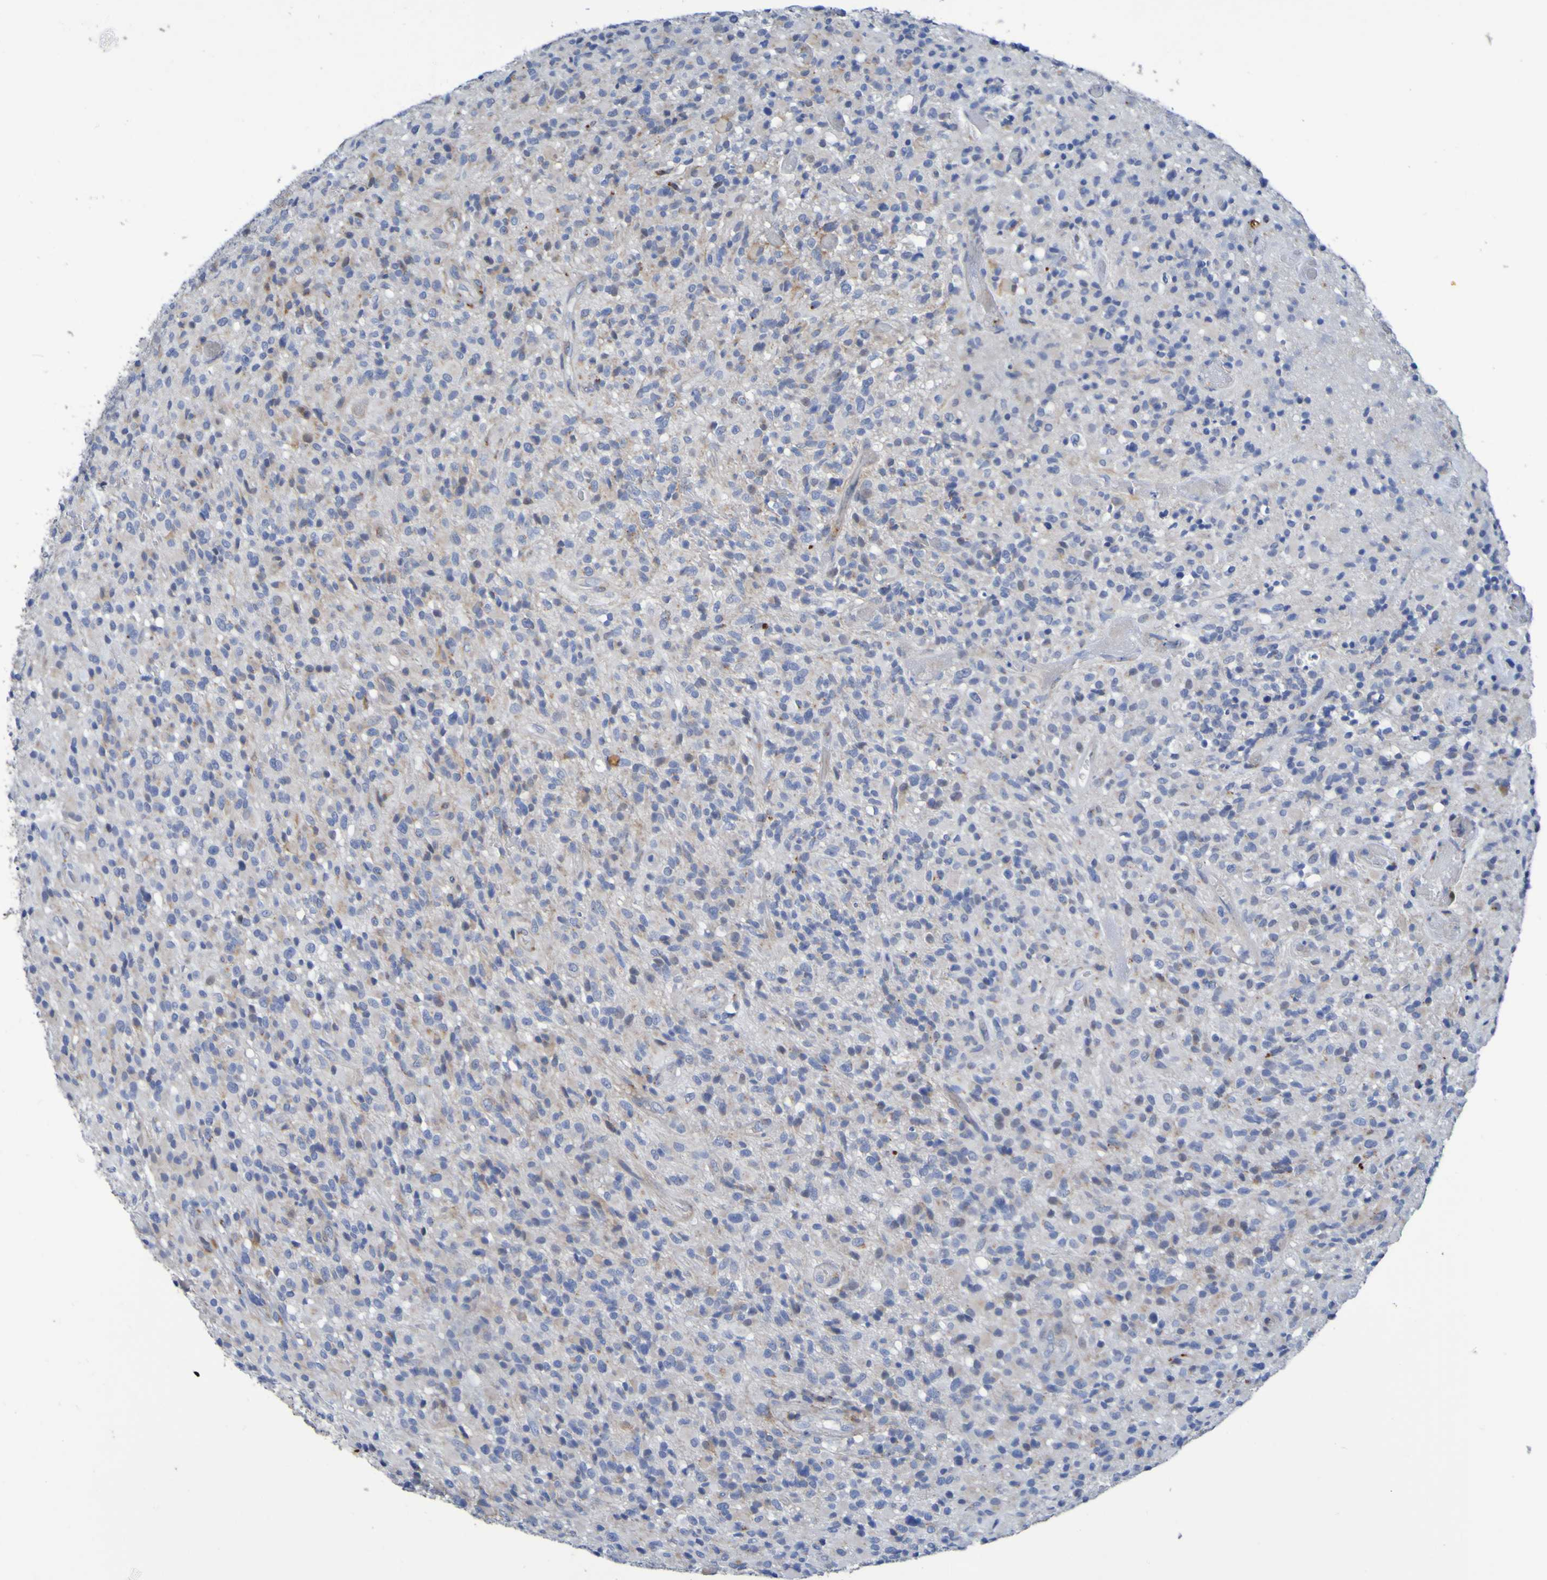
{"staining": {"intensity": "weak", "quantity": "<25%", "location": "cytoplasmic/membranous"}, "tissue": "glioma", "cell_type": "Tumor cells", "image_type": "cancer", "snomed": [{"axis": "morphology", "description": "Glioma, malignant, High grade"}, {"axis": "topography", "description": "Brain"}], "caption": "Immunohistochemical staining of human glioma demonstrates no significant positivity in tumor cells.", "gene": "C11orf24", "patient": {"sex": "male", "age": 71}}